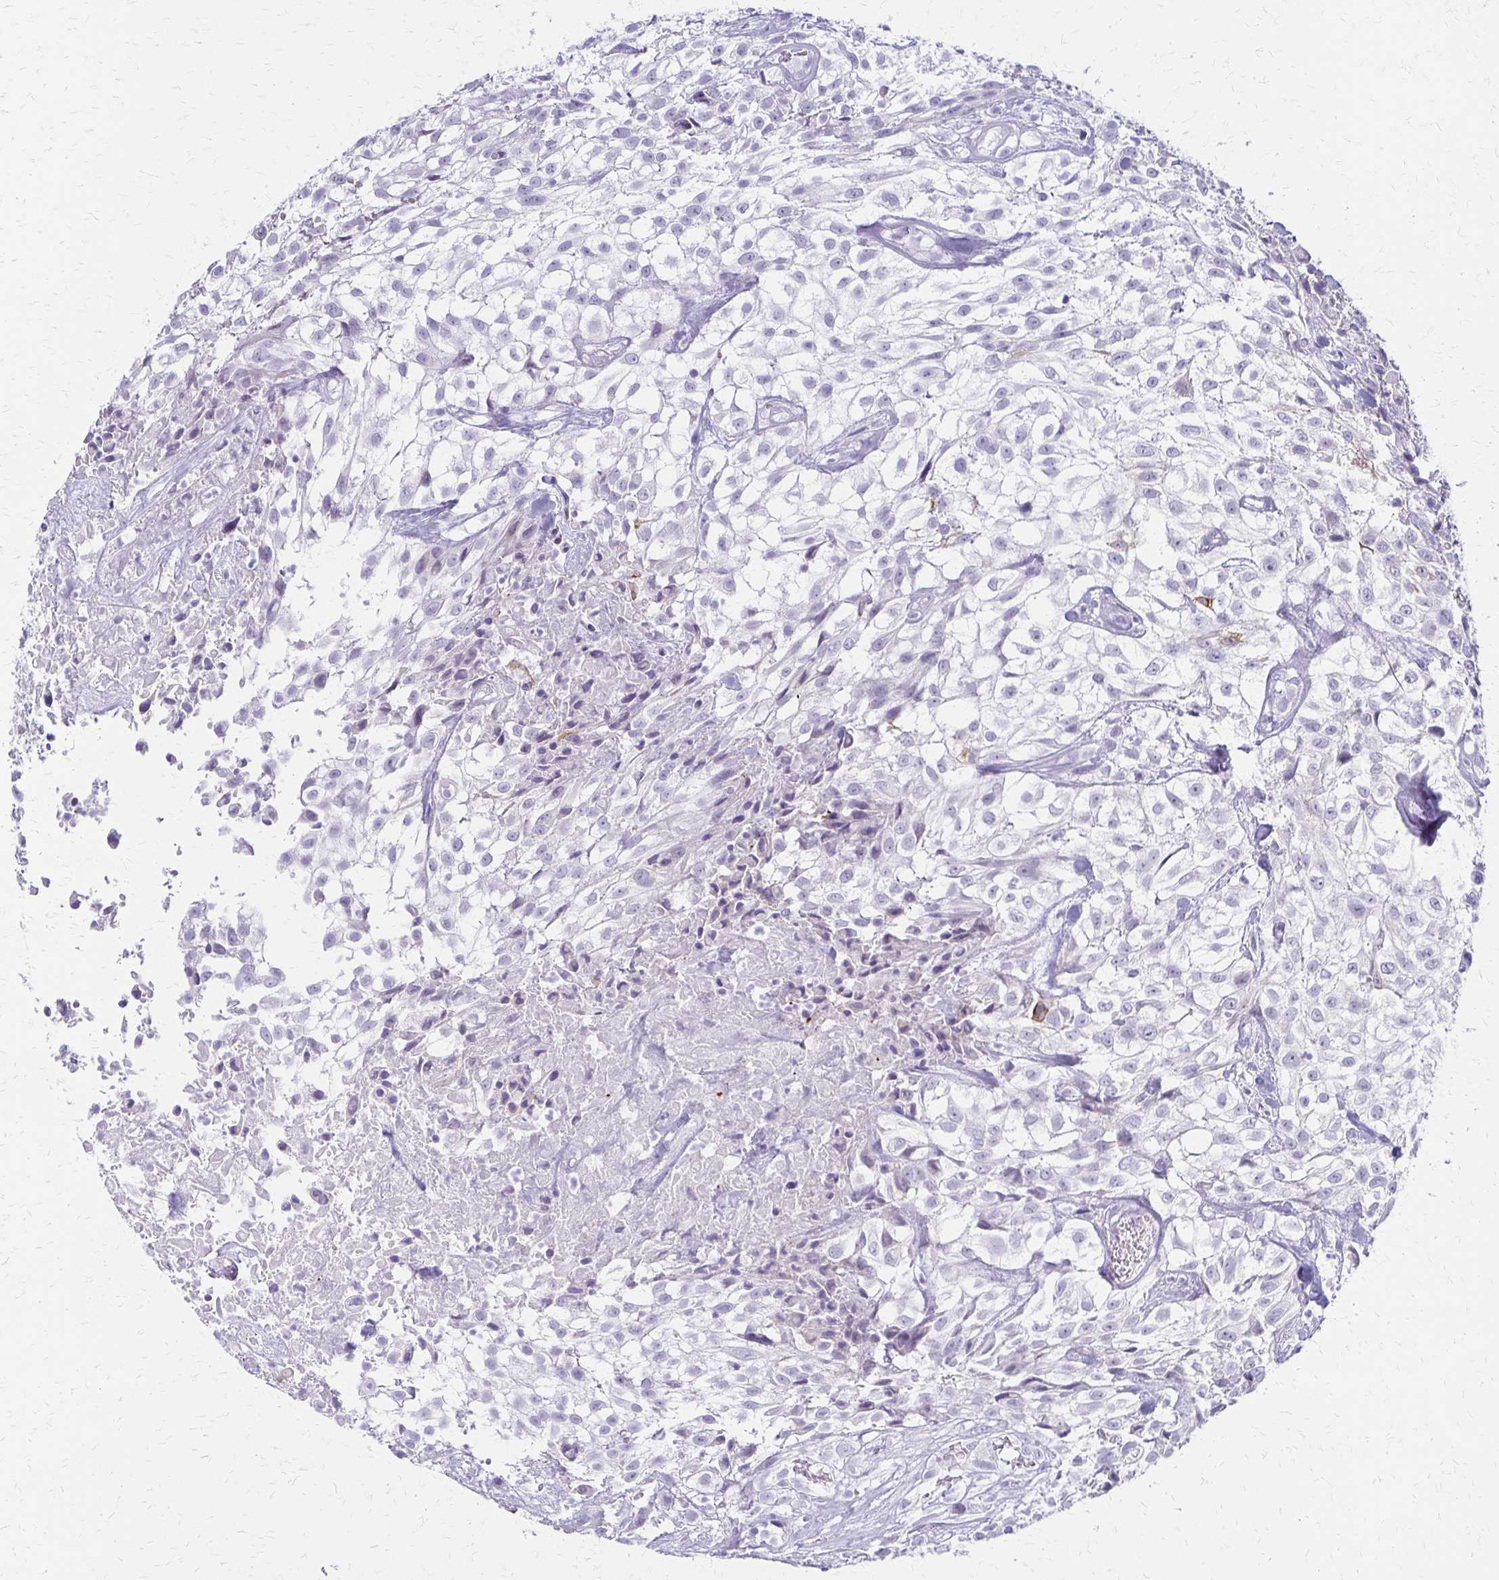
{"staining": {"intensity": "negative", "quantity": "none", "location": "none"}, "tissue": "urothelial cancer", "cell_type": "Tumor cells", "image_type": "cancer", "snomed": [{"axis": "morphology", "description": "Urothelial carcinoma, High grade"}, {"axis": "topography", "description": "Urinary bladder"}], "caption": "A photomicrograph of high-grade urothelial carcinoma stained for a protein demonstrates no brown staining in tumor cells.", "gene": "IVL", "patient": {"sex": "male", "age": 56}}